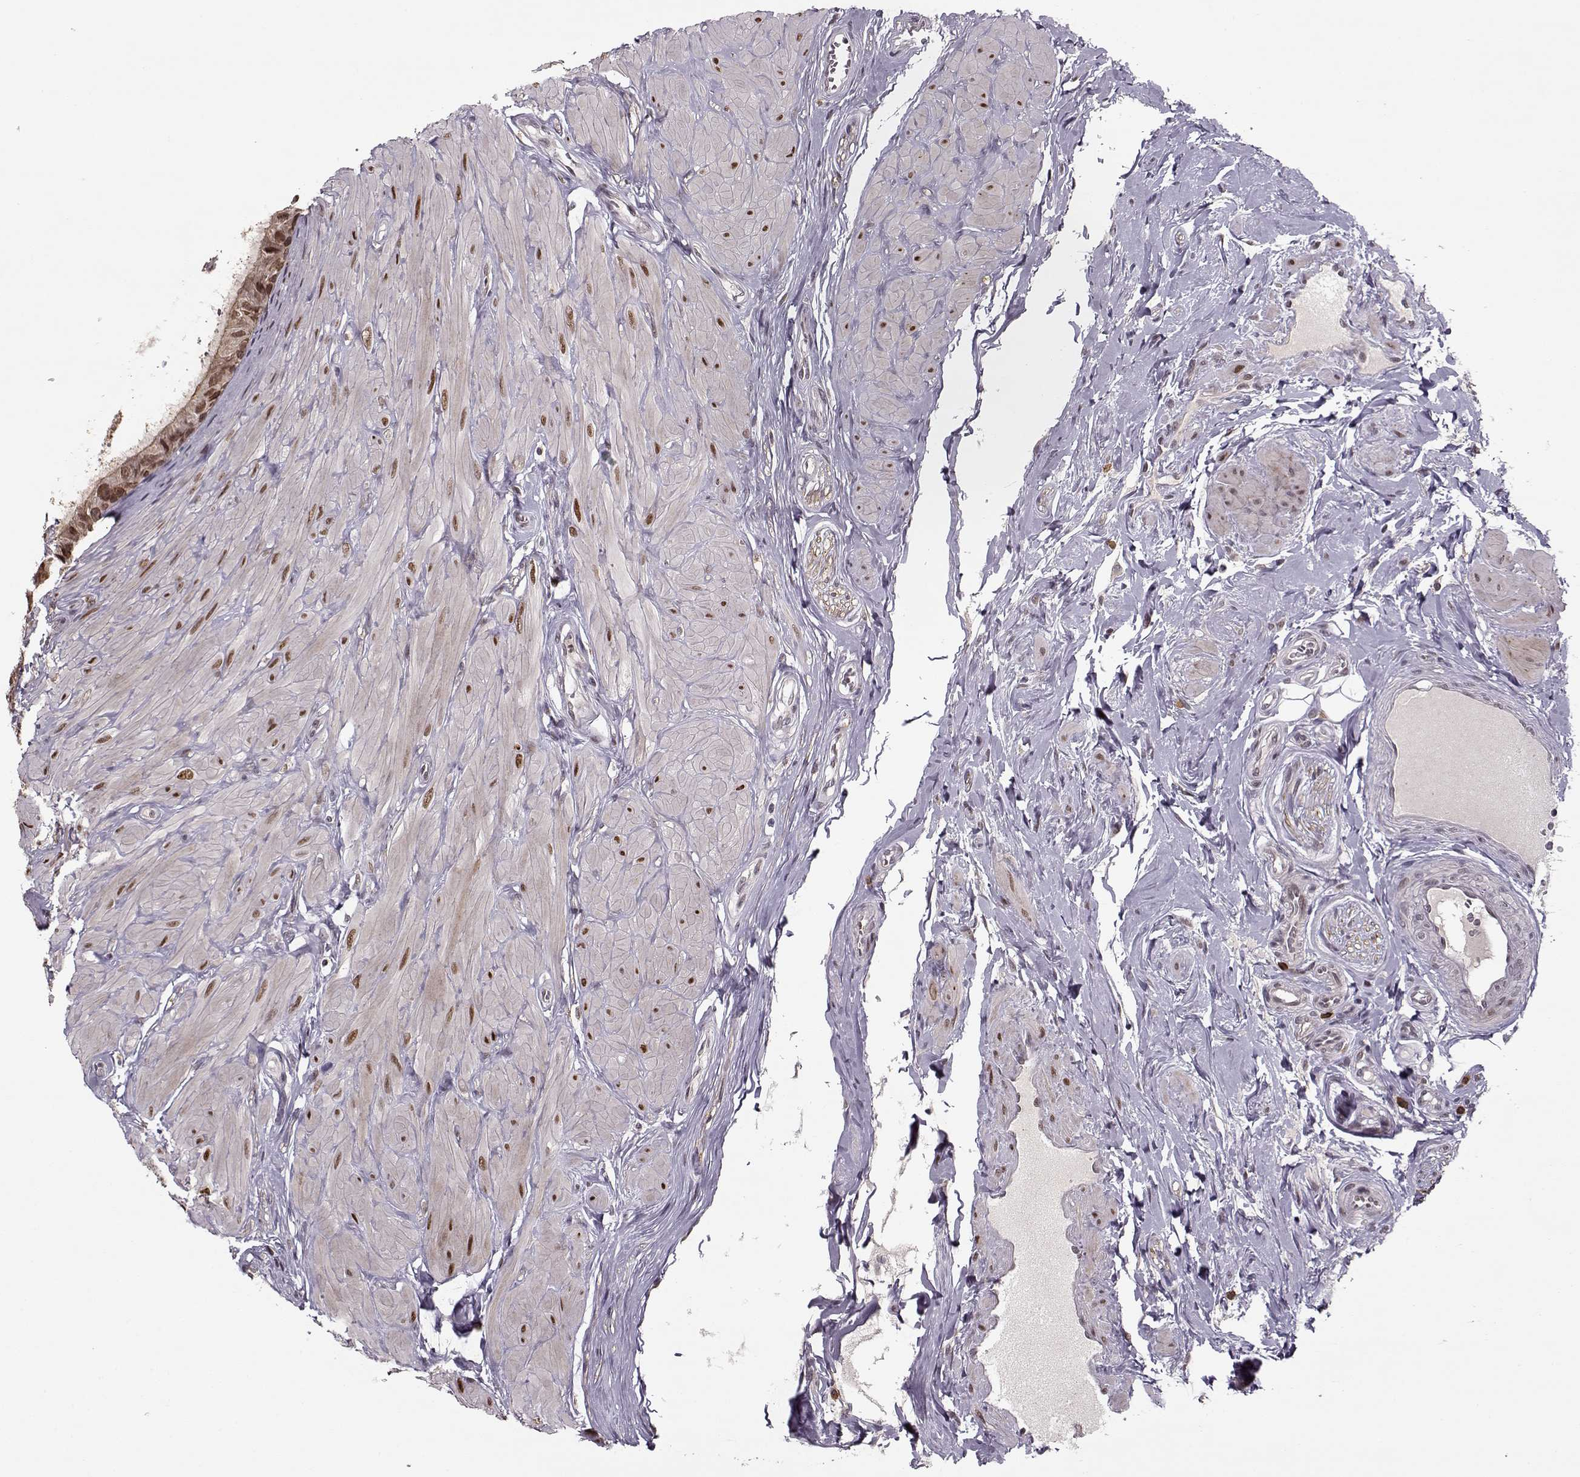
{"staining": {"intensity": "moderate", "quantity": ">75%", "location": "nuclear"}, "tissue": "epididymis", "cell_type": "Glandular cells", "image_type": "normal", "snomed": [{"axis": "morphology", "description": "Normal tissue, NOS"}, {"axis": "topography", "description": "Epididymis"}], "caption": "IHC image of unremarkable human epididymis stained for a protein (brown), which exhibits medium levels of moderate nuclear expression in about >75% of glandular cells.", "gene": "DENND4B", "patient": {"sex": "male", "age": 37}}